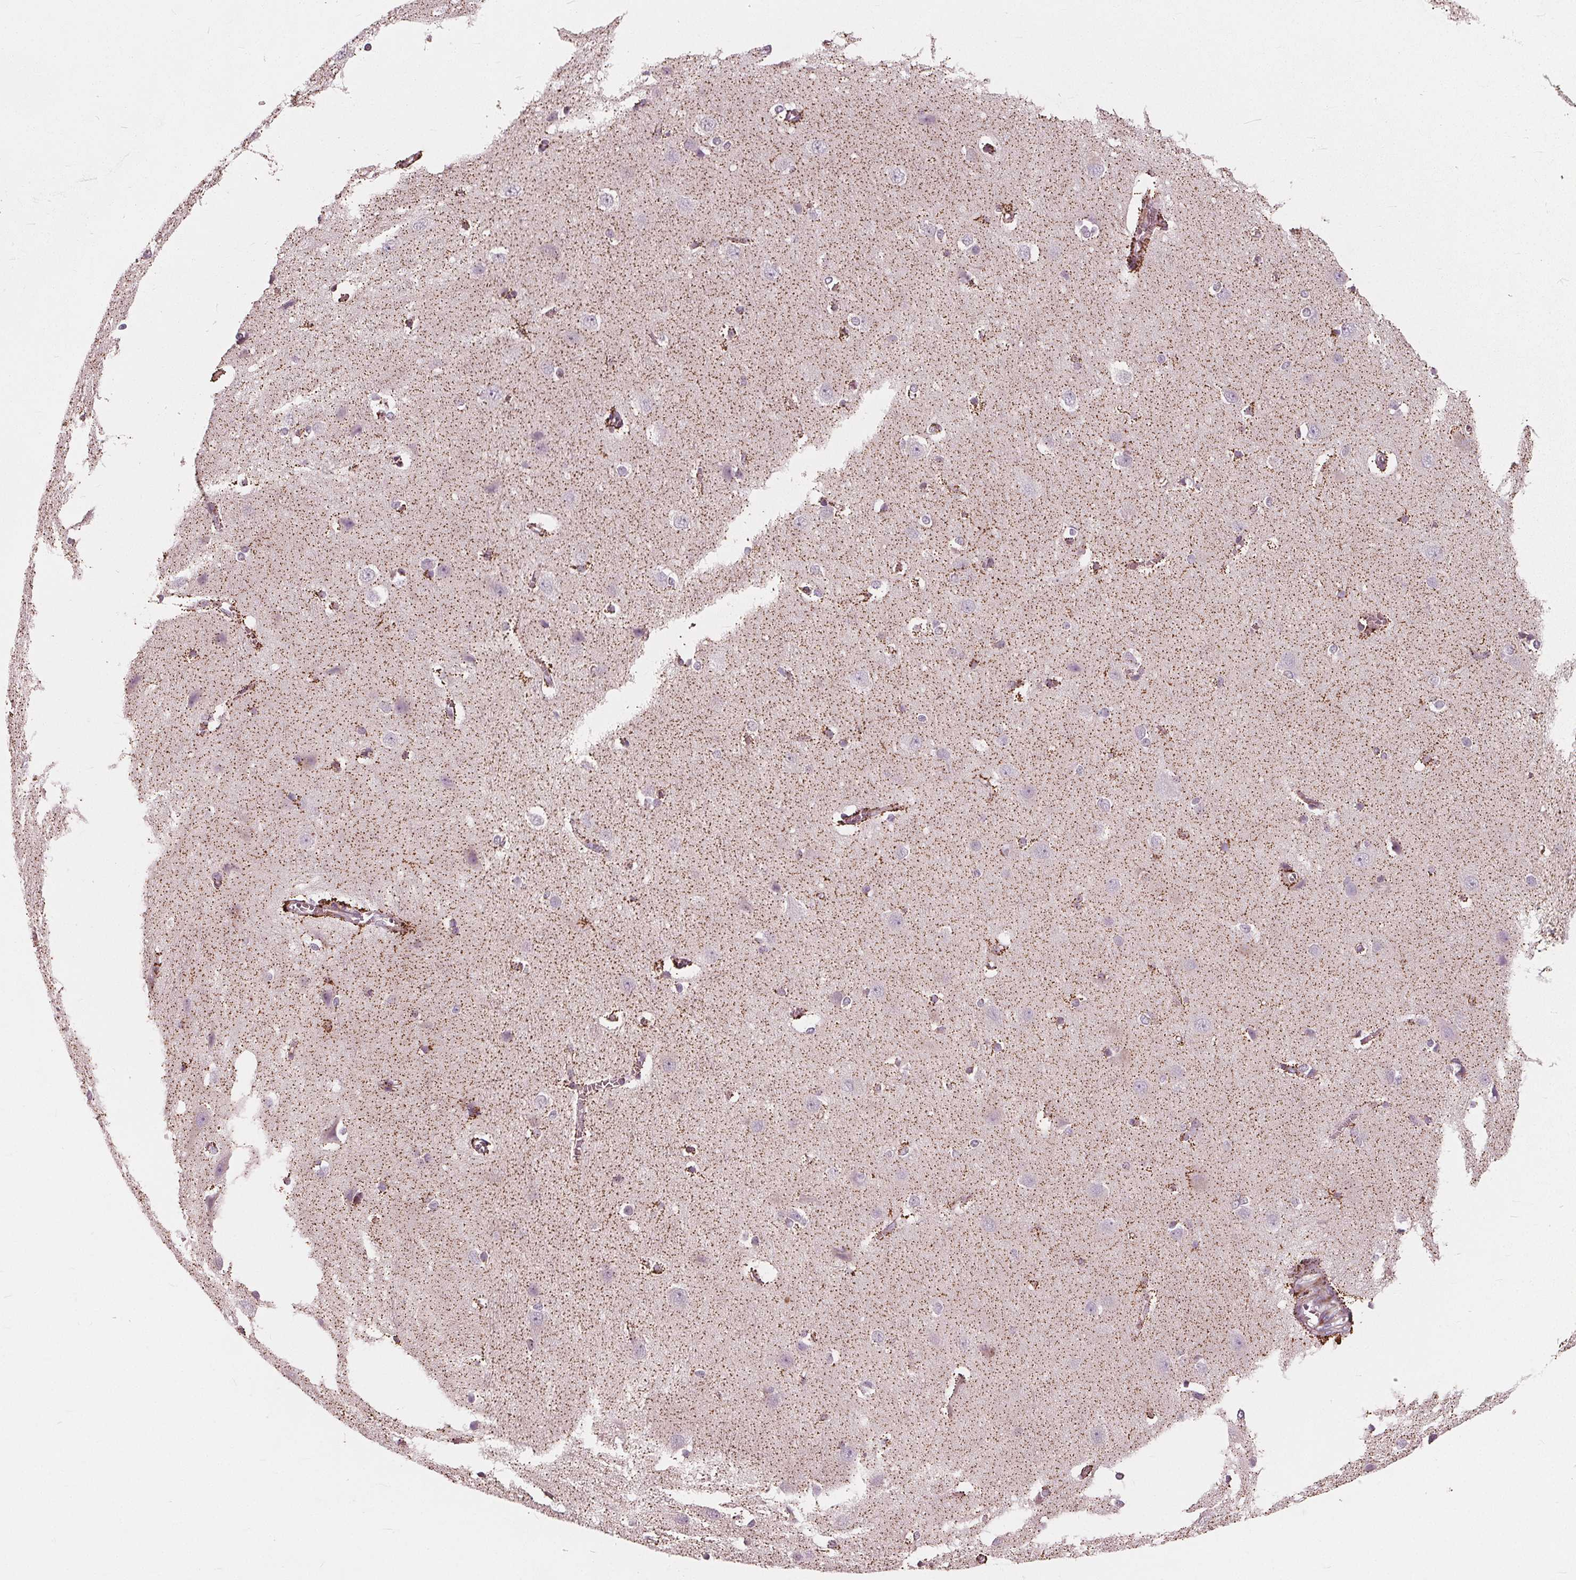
{"staining": {"intensity": "moderate", "quantity": "<25%", "location": "cytoplasmic/membranous"}, "tissue": "cerebral cortex", "cell_type": "Endothelial cells", "image_type": "normal", "snomed": [{"axis": "morphology", "description": "Normal tissue, NOS"}, {"axis": "topography", "description": "Cerebral cortex"}], "caption": "High-magnification brightfield microscopy of benign cerebral cortex stained with DAB (3,3'-diaminobenzidine) (brown) and counterstained with hematoxylin (blue). endothelial cells exhibit moderate cytoplasmic/membranous positivity is identified in about<25% of cells. (DAB (3,3'-diaminobenzidine) IHC with brightfield microscopy, high magnification).", "gene": "DCAF4L2", "patient": {"sex": "male", "age": 37}}